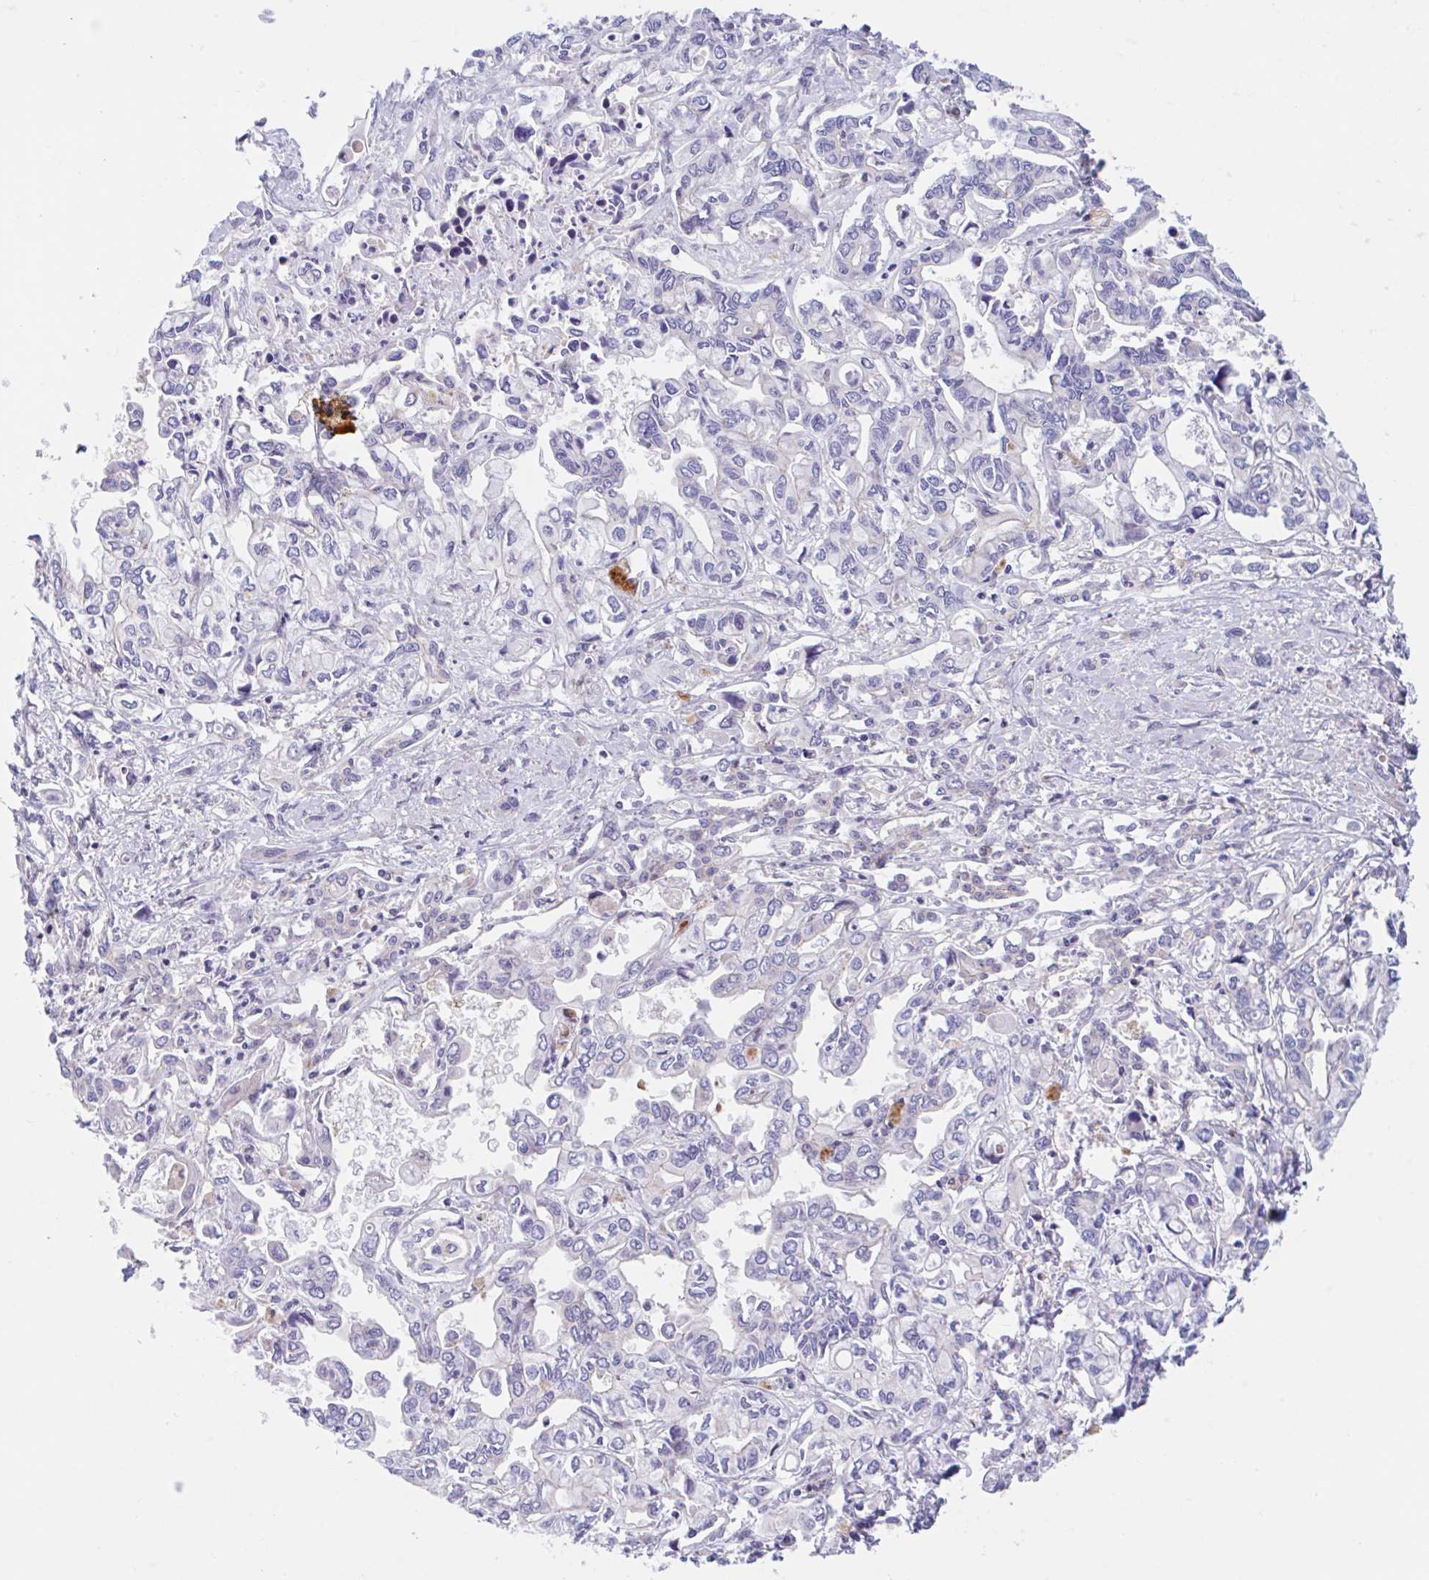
{"staining": {"intensity": "negative", "quantity": "none", "location": "none"}, "tissue": "liver cancer", "cell_type": "Tumor cells", "image_type": "cancer", "snomed": [{"axis": "morphology", "description": "Cholangiocarcinoma"}, {"axis": "topography", "description": "Liver"}], "caption": "Cholangiocarcinoma (liver) was stained to show a protein in brown. There is no significant staining in tumor cells.", "gene": "TMEM86A", "patient": {"sex": "female", "age": 64}}